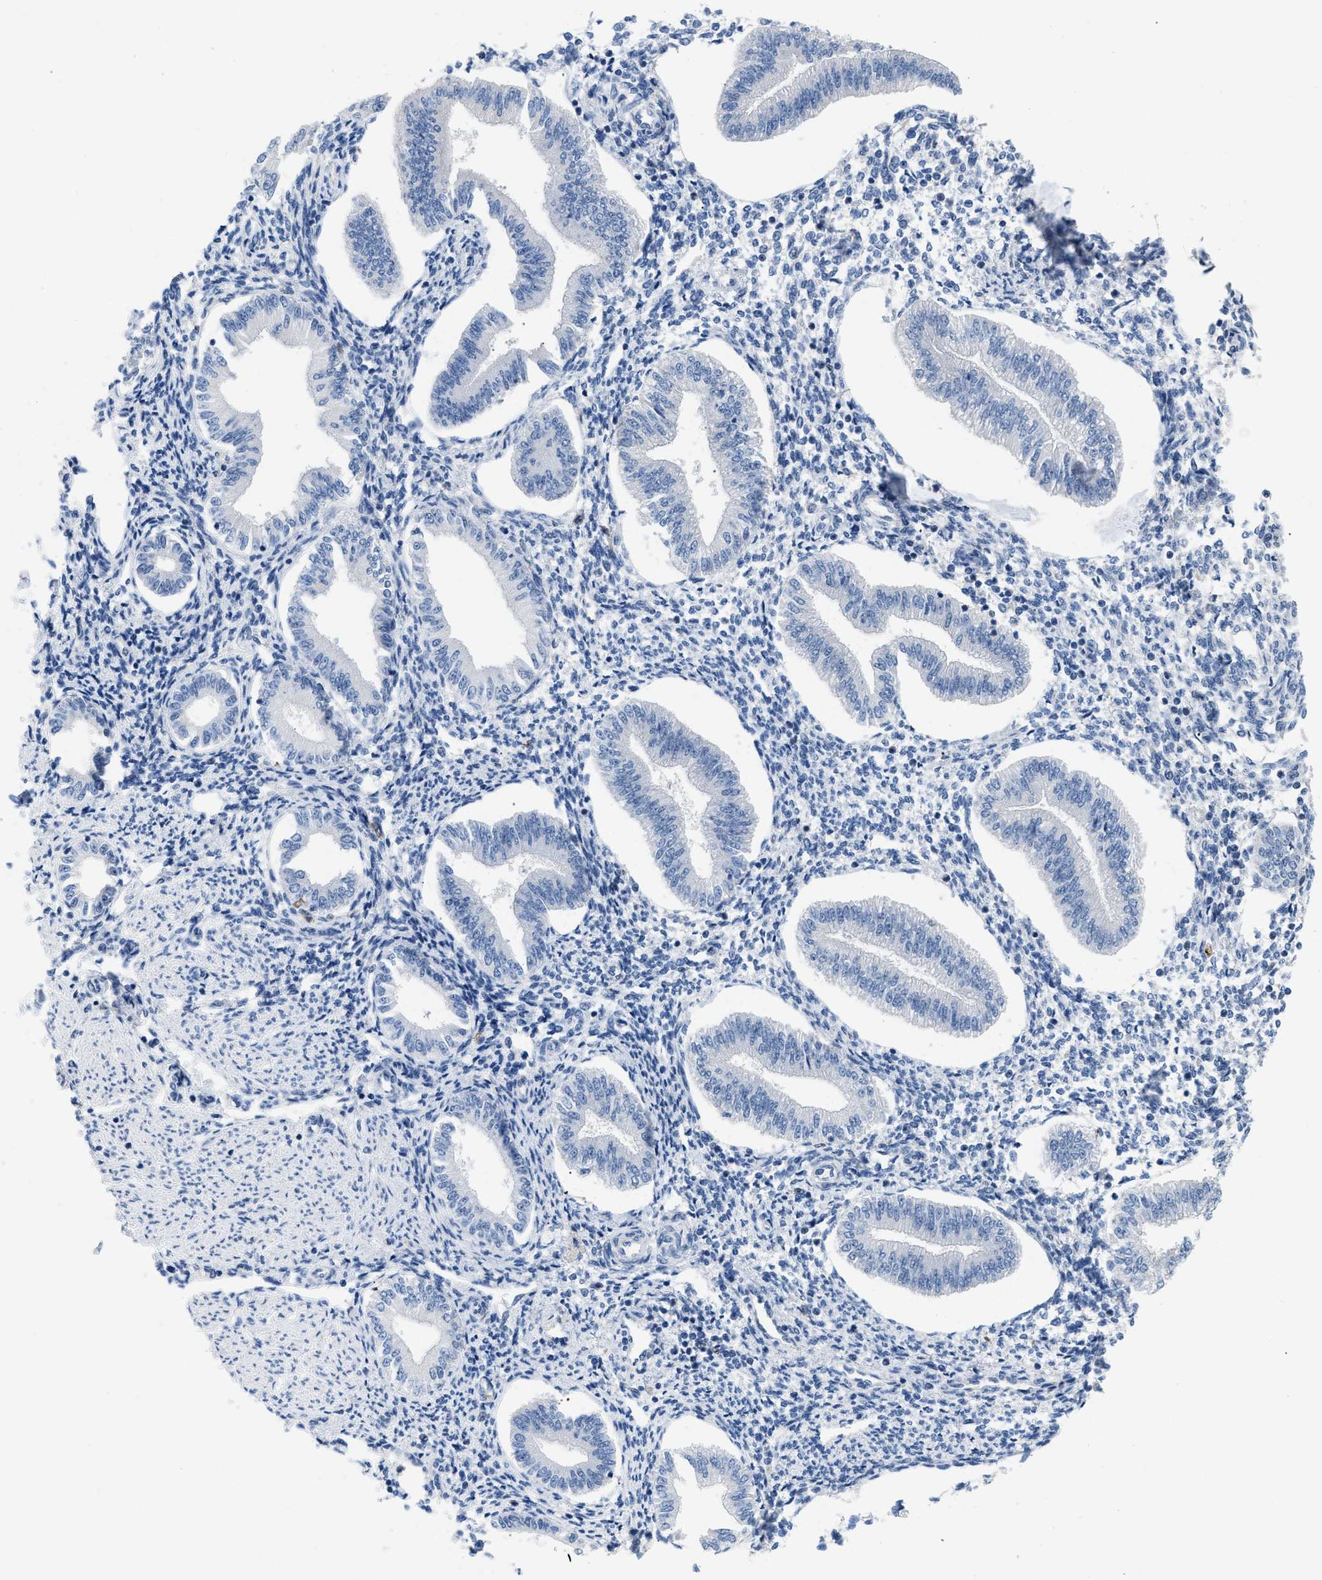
{"staining": {"intensity": "negative", "quantity": "none", "location": "none"}, "tissue": "endometrium", "cell_type": "Cells in endometrial stroma", "image_type": "normal", "snomed": [{"axis": "morphology", "description": "Normal tissue, NOS"}, {"axis": "topography", "description": "Endometrium"}], "caption": "Immunohistochemical staining of normal endometrium demonstrates no significant staining in cells in endometrial stroma. (Brightfield microscopy of DAB (3,3'-diaminobenzidine) immunohistochemistry (IHC) at high magnification).", "gene": "BOLL", "patient": {"sex": "female", "age": 50}}